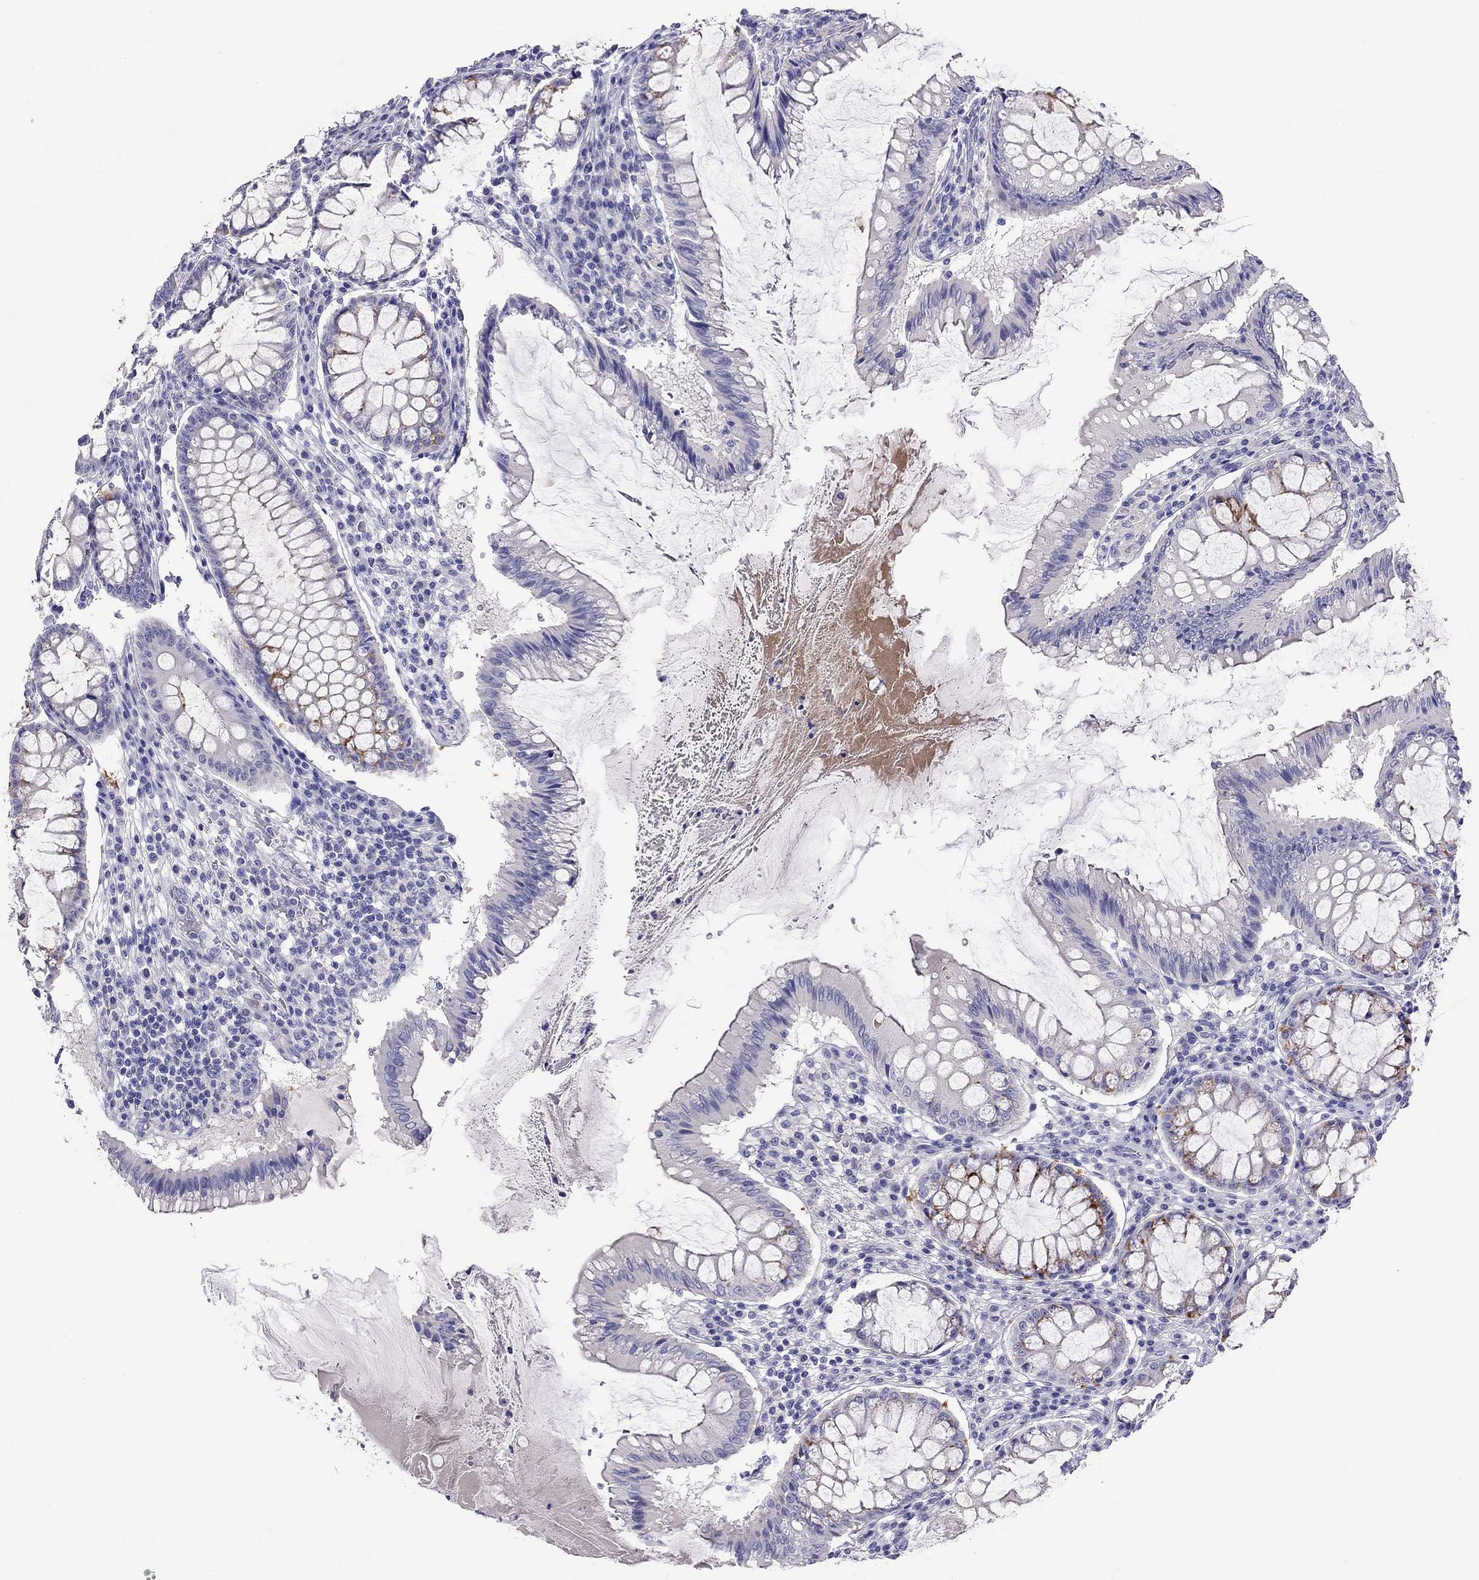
{"staining": {"intensity": "negative", "quantity": "none", "location": "none"}, "tissue": "colorectal cancer", "cell_type": "Tumor cells", "image_type": "cancer", "snomed": [{"axis": "morphology", "description": "Adenocarcinoma, NOS"}, {"axis": "topography", "description": "Colon"}], "caption": "Immunohistochemistry (IHC) of human colorectal cancer (adenocarcinoma) reveals no staining in tumor cells.", "gene": "CAPNS2", "patient": {"sex": "female", "age": 70}}